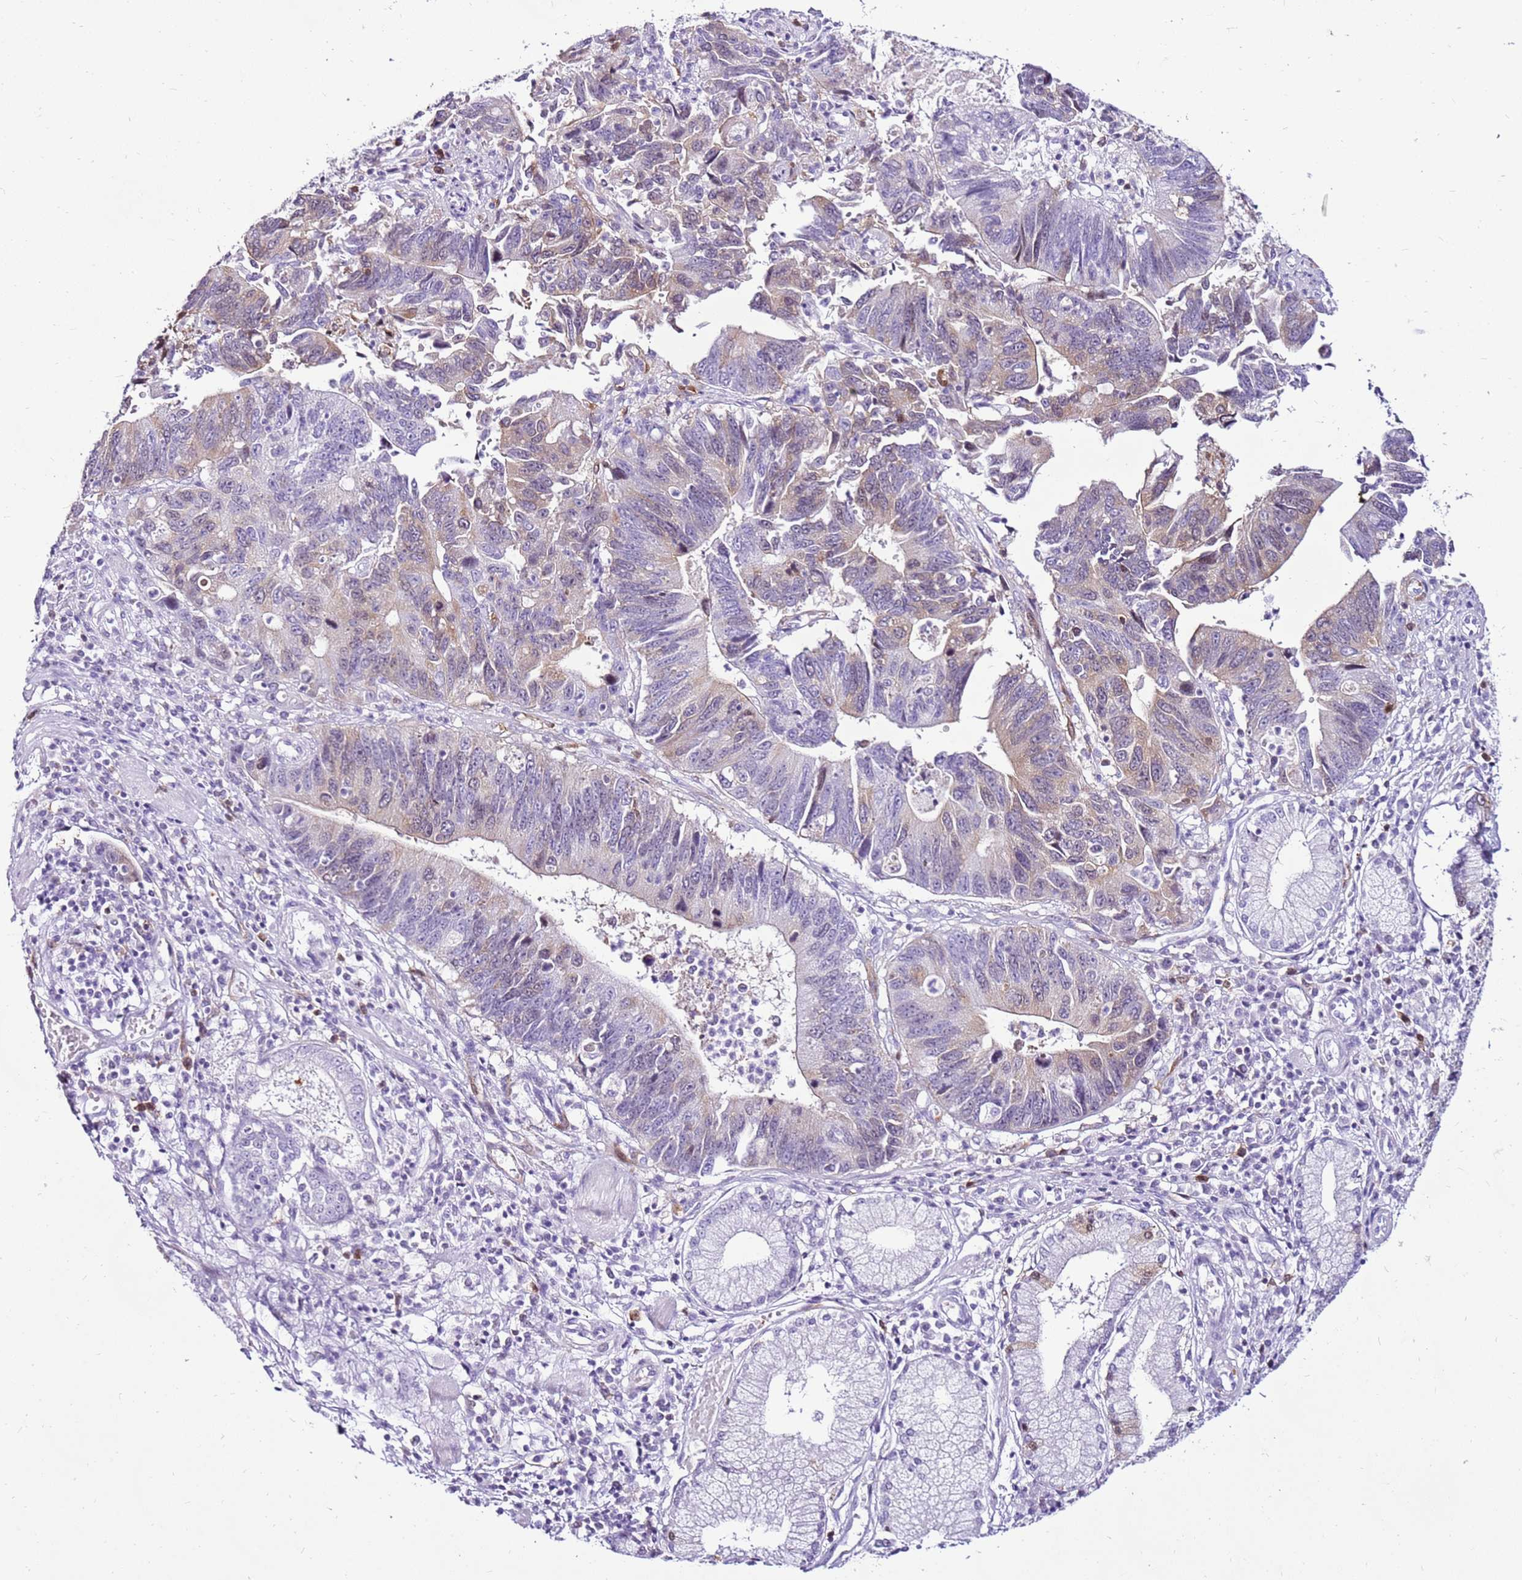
{"staining": {"intensity": "weak", "quantity": "<25%", "location": "cytoplasmic/membranous"}, "tissue": "stomach cancer", "cell_type": "Tumor cells", "image_type": "cancer", "snomed": [{"axis": "morphology", "description": "Adenocarcinoma, NOS"}, {"axis": "topography", "description": "Stomach"}], "caption": "Image shows no protein expression in tumor cells of stomach cancer tissue.", "gene": "SPC25", "patient": {"sex": "male", "age": 59}}